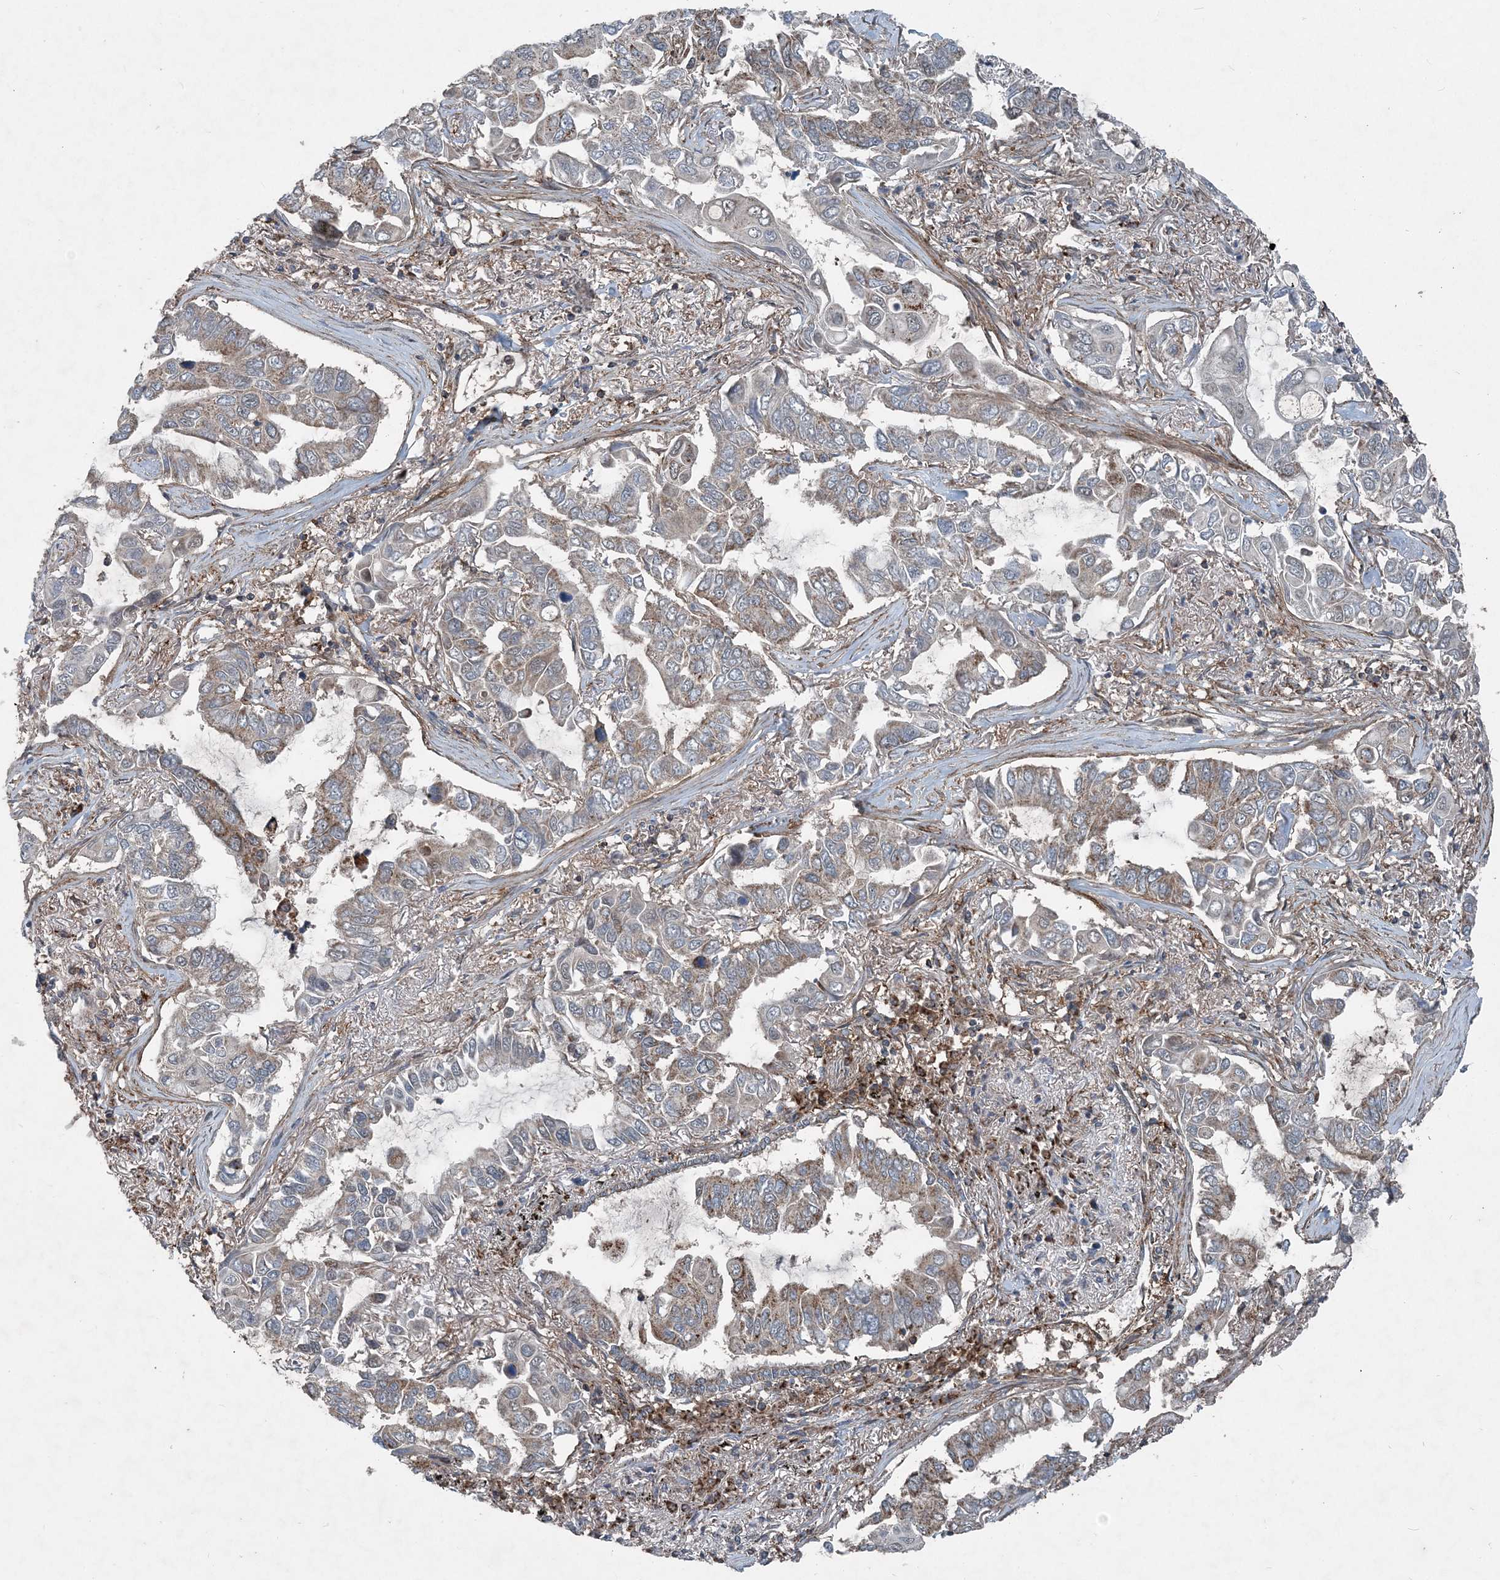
{"staining": {"intensity": "weak", "quantity": "25%-75%", "location": "cytoplasmic/membranous"}, "tissue": "lung cancer", "cell_type": "Tumor cells", "image_type": "cancer", "snomed": [{"axis": "morphology", "description": "Adenocarcinoma, NOS"}, {"axis": "topography", "description": "Lung"}], "caption": "Brown immunohistochemical staining in lung cancer (adenocarcinoma) reveals weak cytoplasmic/membranous positivity in approximately 25%-75% of tumor cells.", "gene": "NDUFA2", "patient": {"sex": "male", "age": 64}}